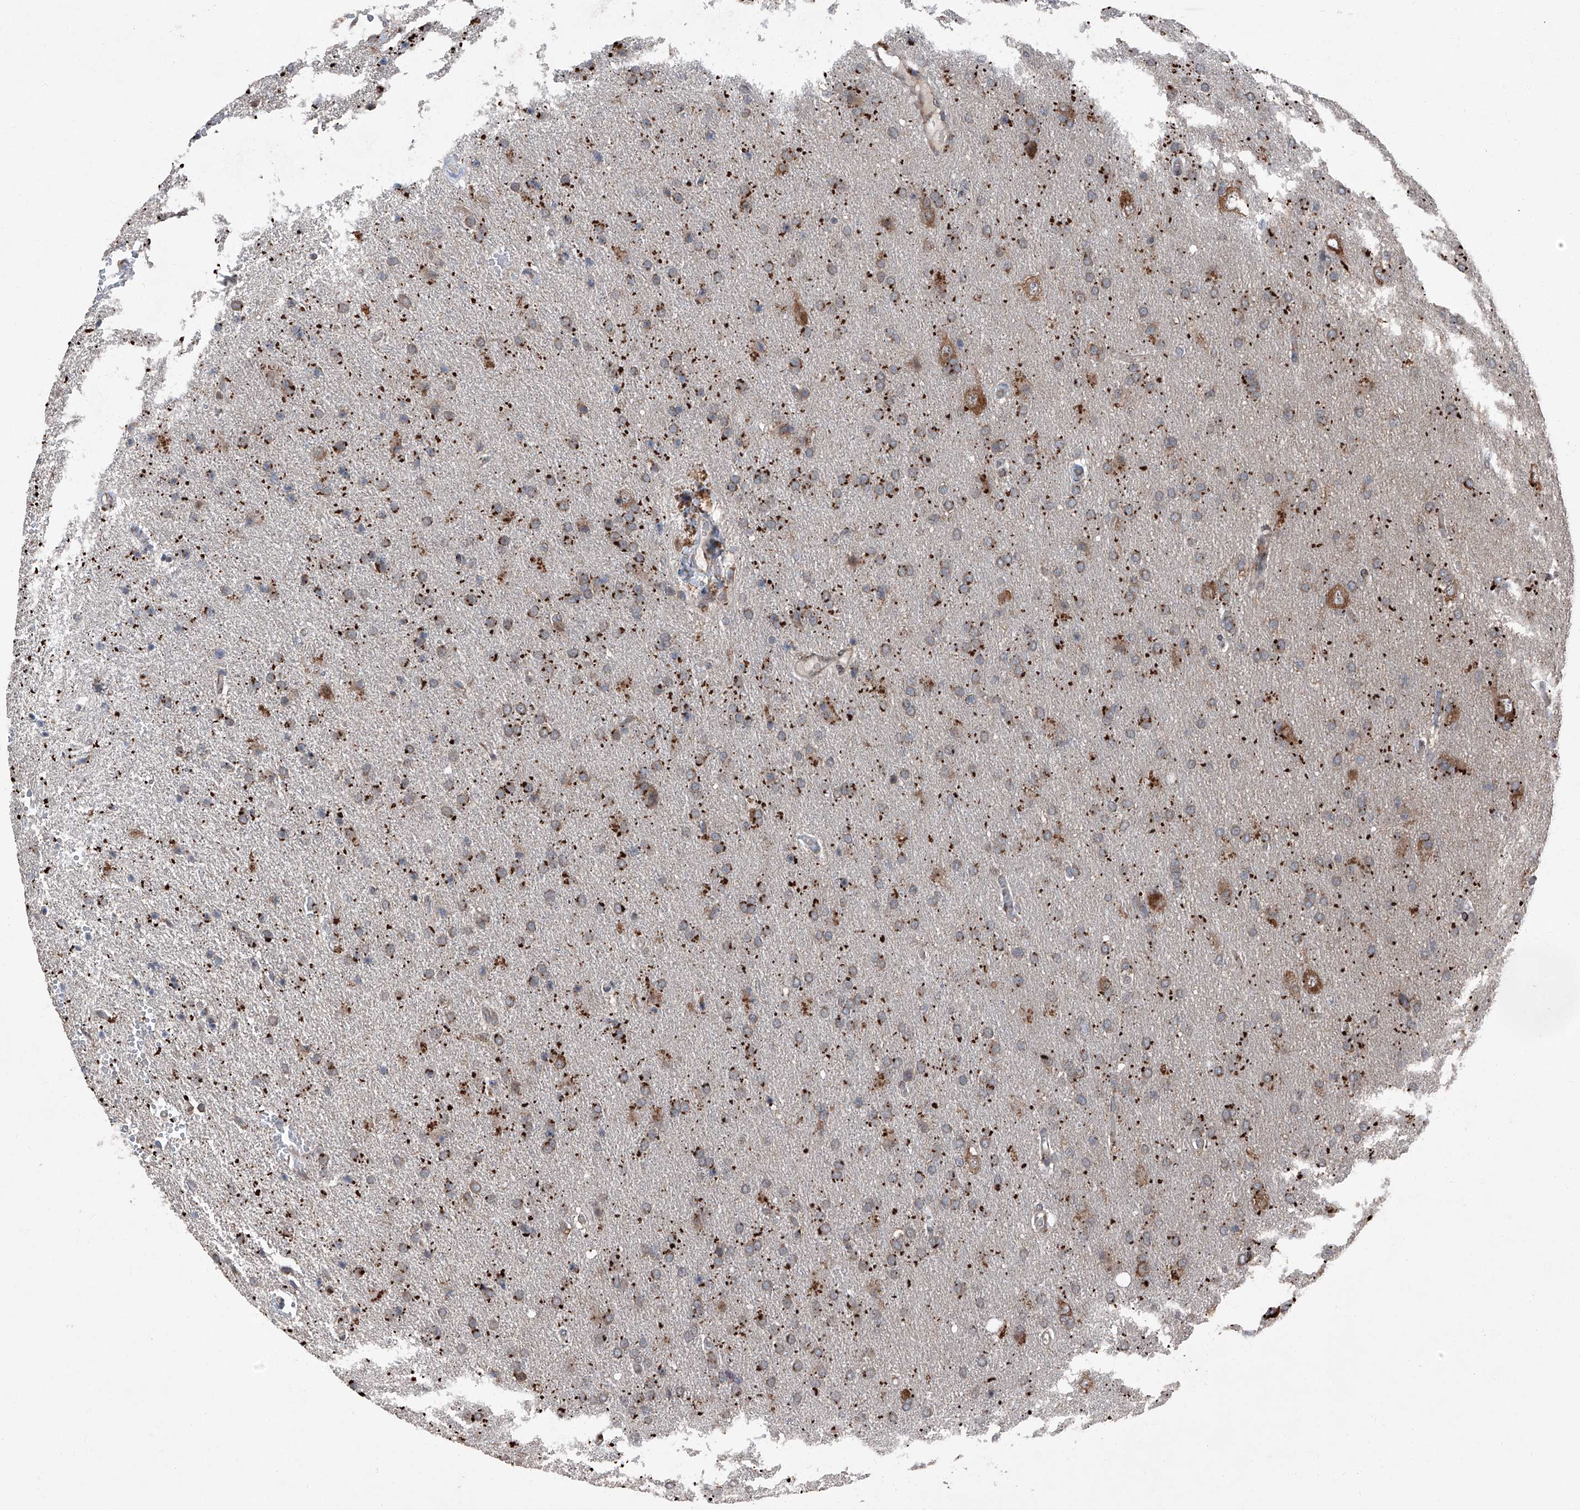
{"staining": {"intensity": "strong", "quantity": "<25%", "location": "cytoplasmic/membranous"}, "tissue": "glioma", "cell_type": "Tumor cells", "image_type": "cancer", "snomed": [{"axis": "morphology", "description": "Glioma, malignant, High grade"}, {"axis": "topography", "description": "Brain"}], "caption": "Immunohistochemistry photomicrograph of neoplastic tissue: glioma stained using immunohistochemistry (IHC) demonstrates medium levels of strong protein expression localized specifically in the cytoplasmic/membranous of tumor cells, appearing as a cytoplasmic/membranous brown color.", "gene": "LIMK1", "patient": {"sex": "male", "age": 72}}